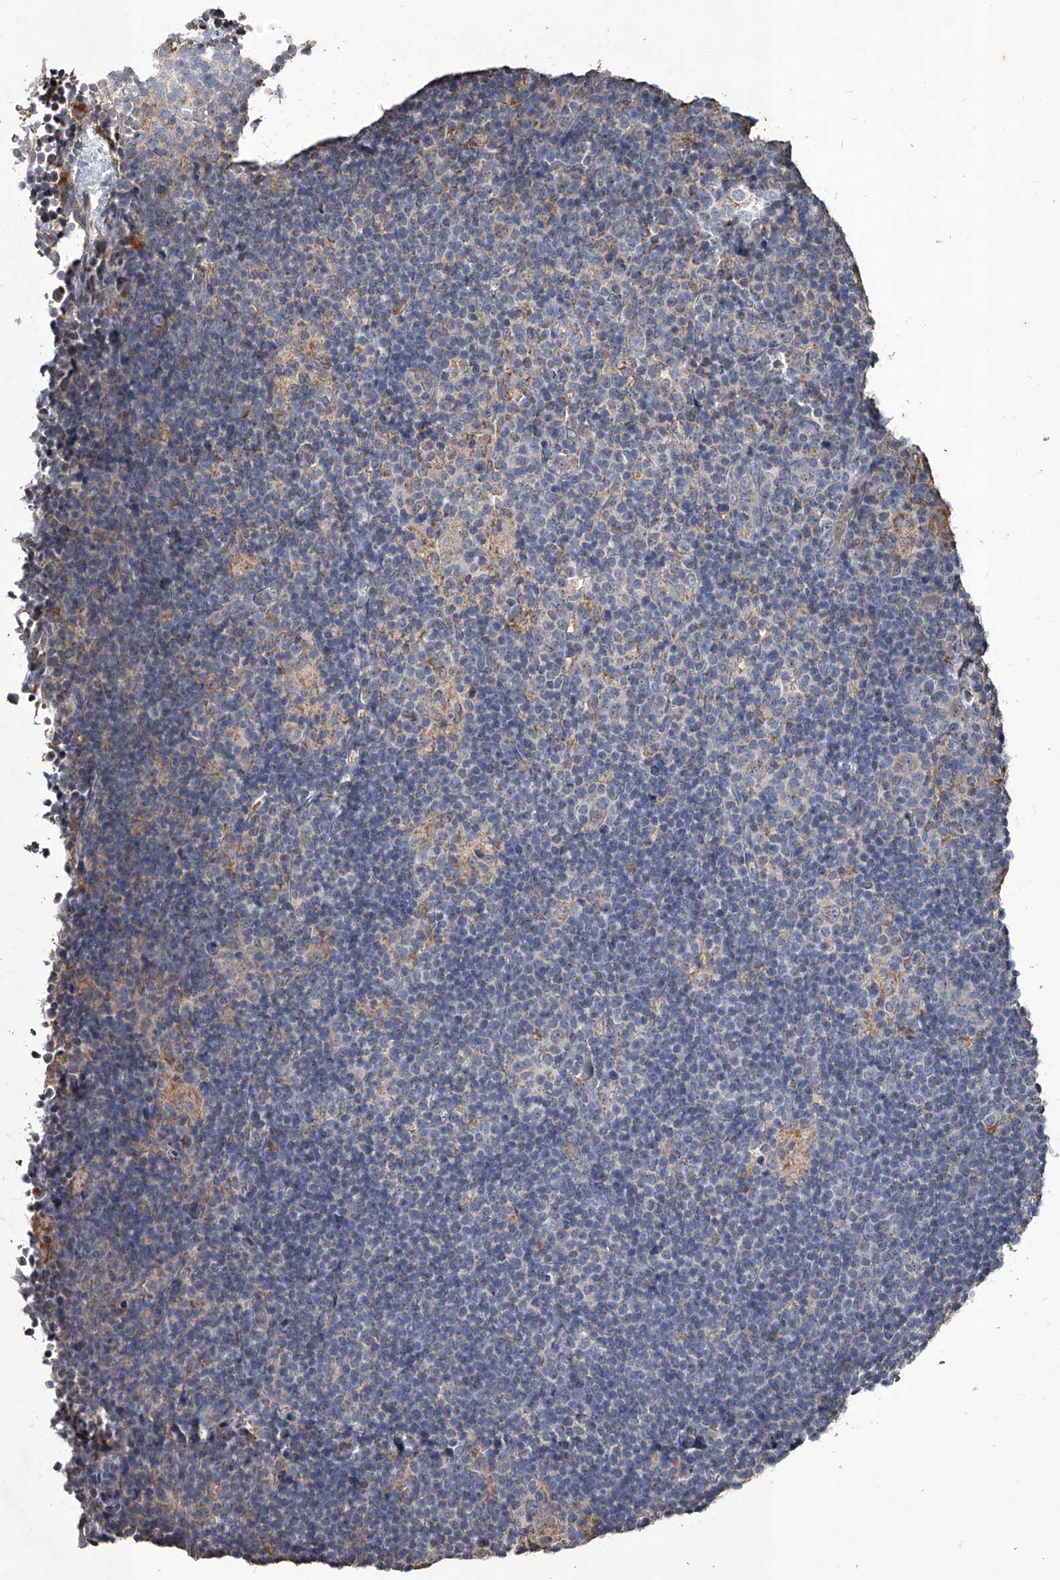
{"staining": {"intensity": "weak", "quantity": "<25%", "location": "cytoplasmic/membranous"}, "tissue": "lymphoma", "cell_type": "Tumor cells", "image_type": "cancer", "snomed": [{"axis": "morphology", "description": "Hodgkin's disease, NOS"}, {"axis": "topography", "description": "Lymph node"}], "caption": "An image of human Hodgkin's disease is negative for staining in tumor cells.", "gene": "GPR183", "patient": {"sex": "female", "age": 57}}